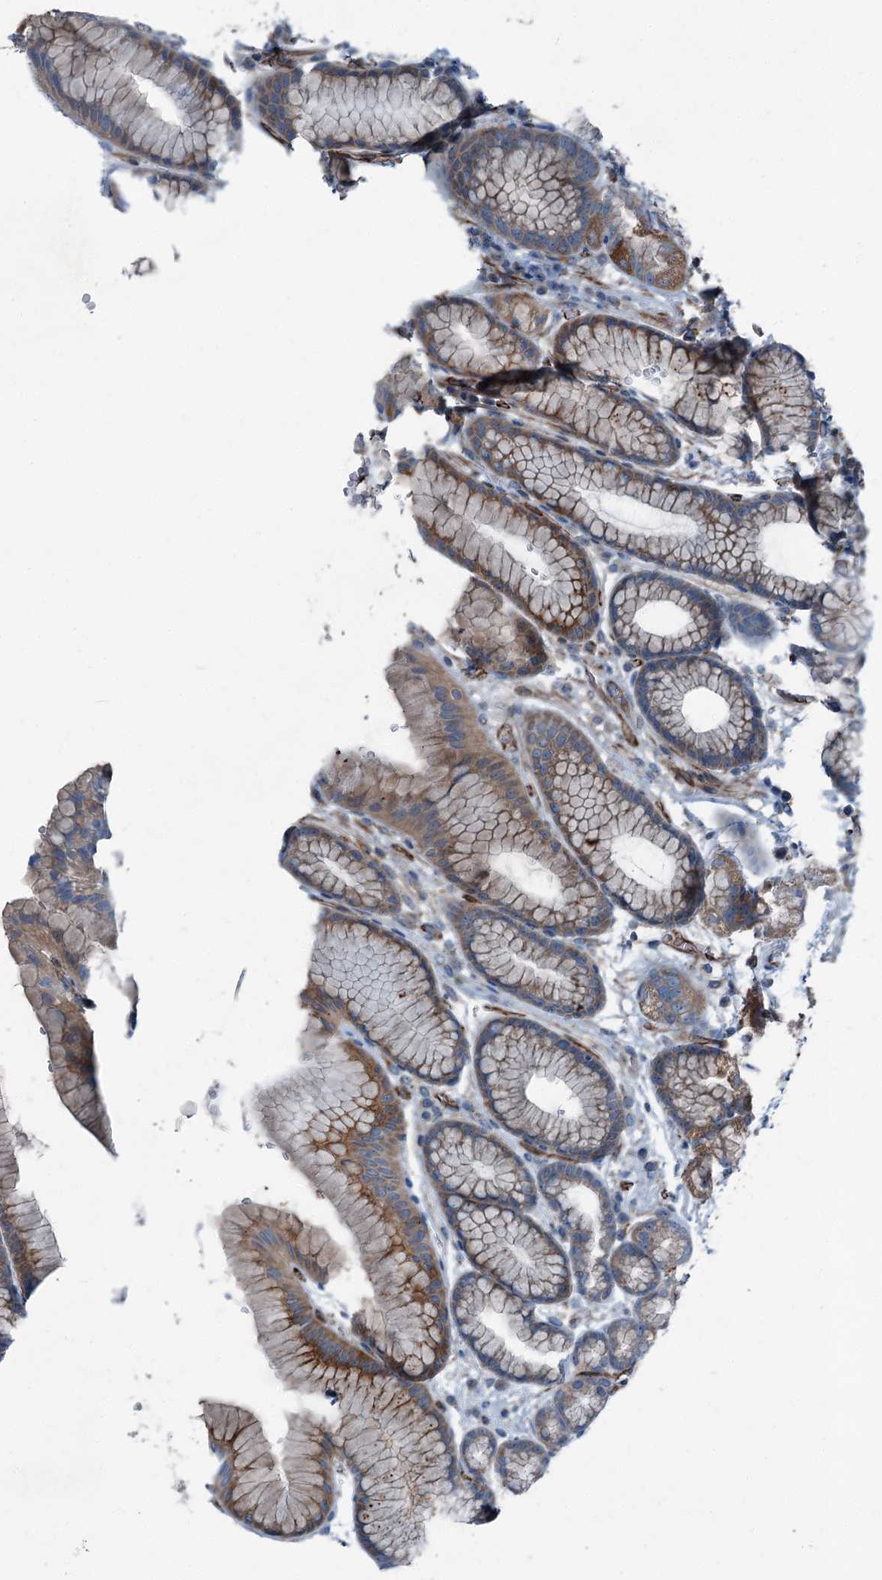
{"staining": {"intensity": "strong", "quantity": "25%-75%", "location": "cytoplasmic/membranous"}, "tissue": "stomach", "cell_type": "Glandular cells", "image_type": "normal", "snomed": [{"axis": "morphology", "description": "Normal tissue, NOS"}, {"axis": "morphology", "description": "Adenocarcinoma, NOS"}, {"axis": "topography", "description": "Stomach"}], "caption": "A histopathology image of human stomach stained for a protein shows strong cytoplasmic/membranous brown staining in glandular cells. Nuclei are stained in blue.", "gene": "AXL", "patient": {"sex": "male", "age": 57}}